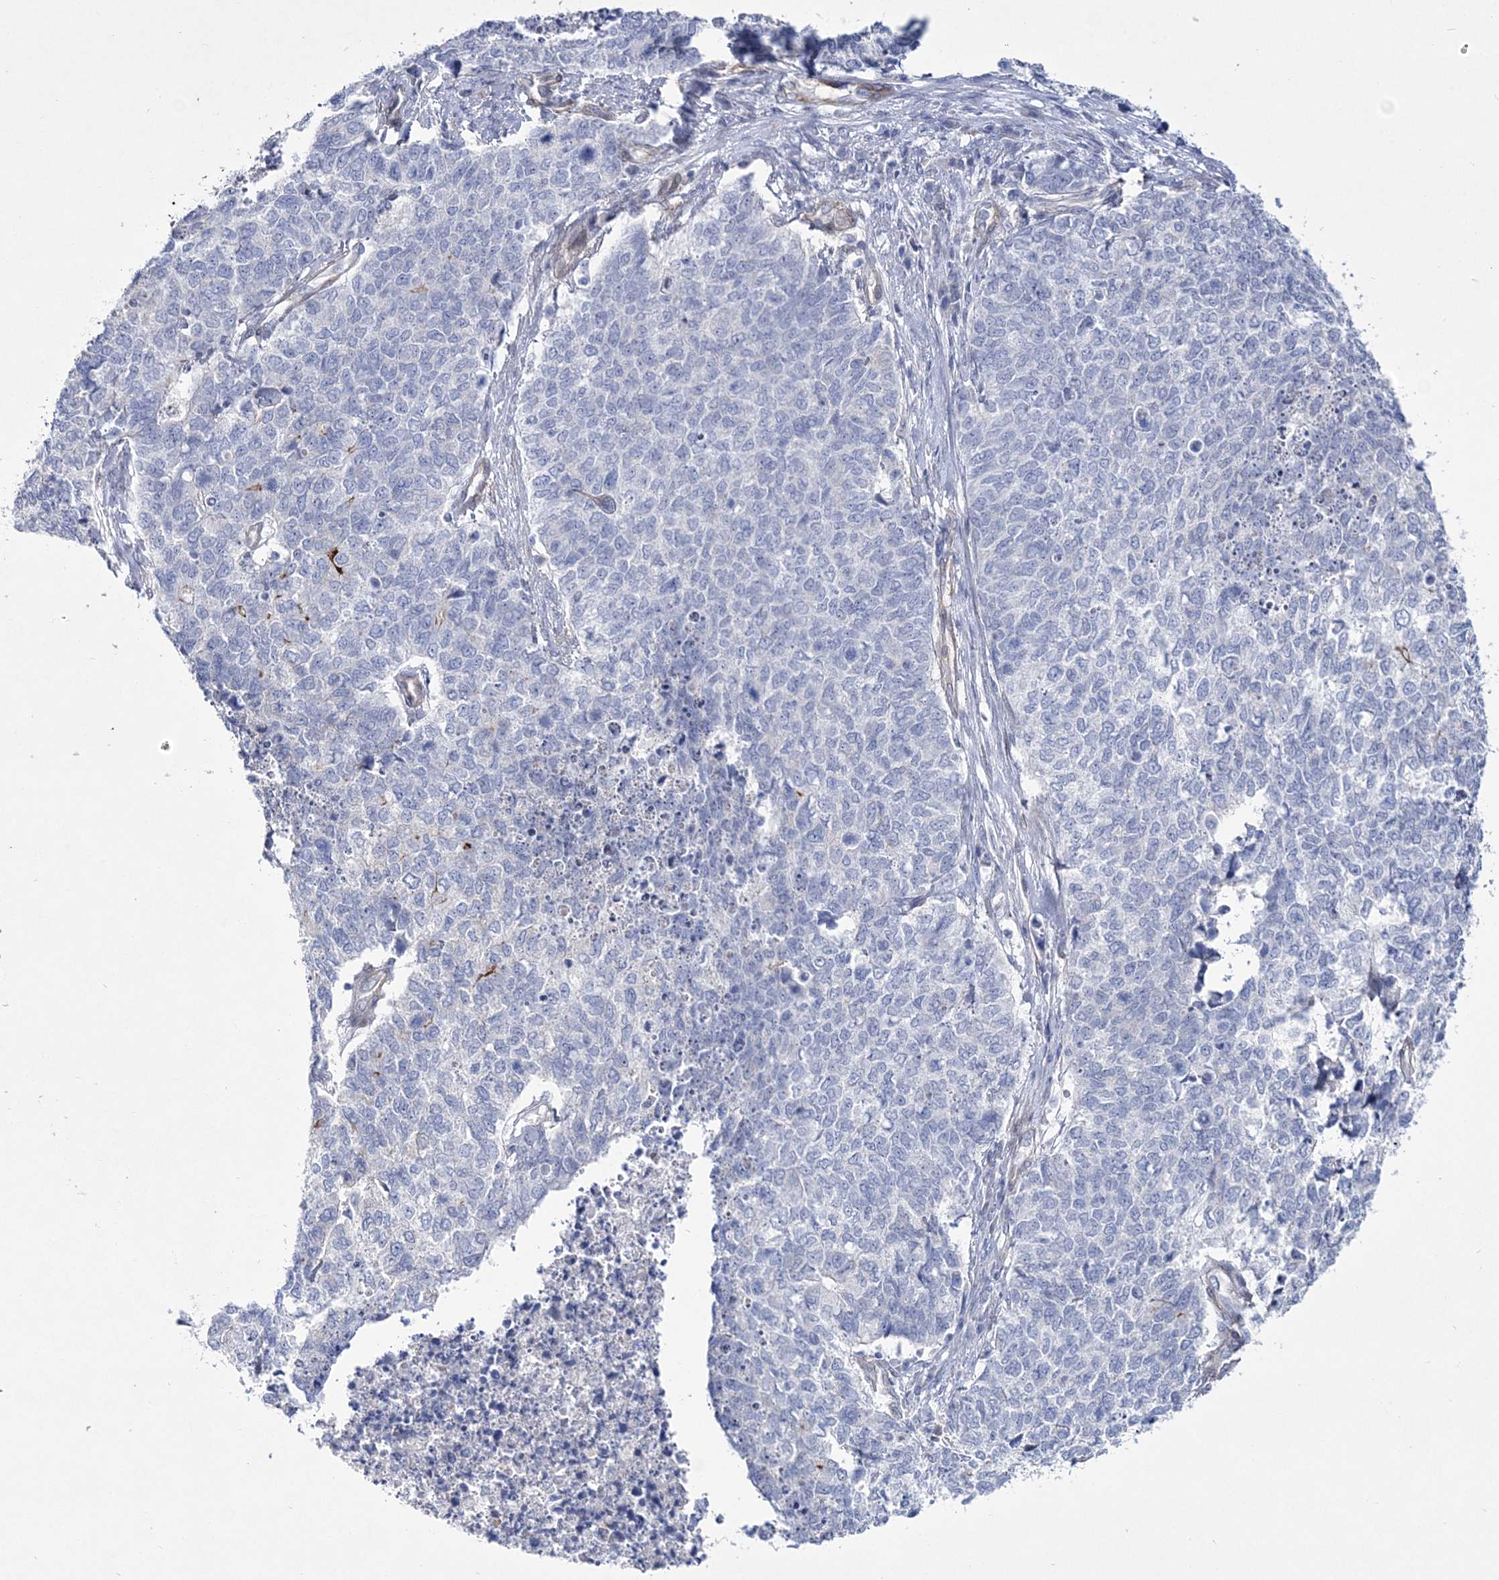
{"staining": {"intensity": "negative", "quantity": "none", "location": "none"}, "tissue": "cervical cancer", "cell_type": "Tumor cells", "image_type": "cancer", "snomed": [{"axis": "morphology", "description": "Squamous cell carcinoma, NOS"}, {"axis": "topography", "description": "Cervix"}], "caption": "This is a histopathology image of immunohistochemistry (IHC) staining of squamous cell carcinoma (cervical), which shows no positivity in tumor cells.", "gene": "ANO1", "patient": {"sex": "female", "age": 63}}